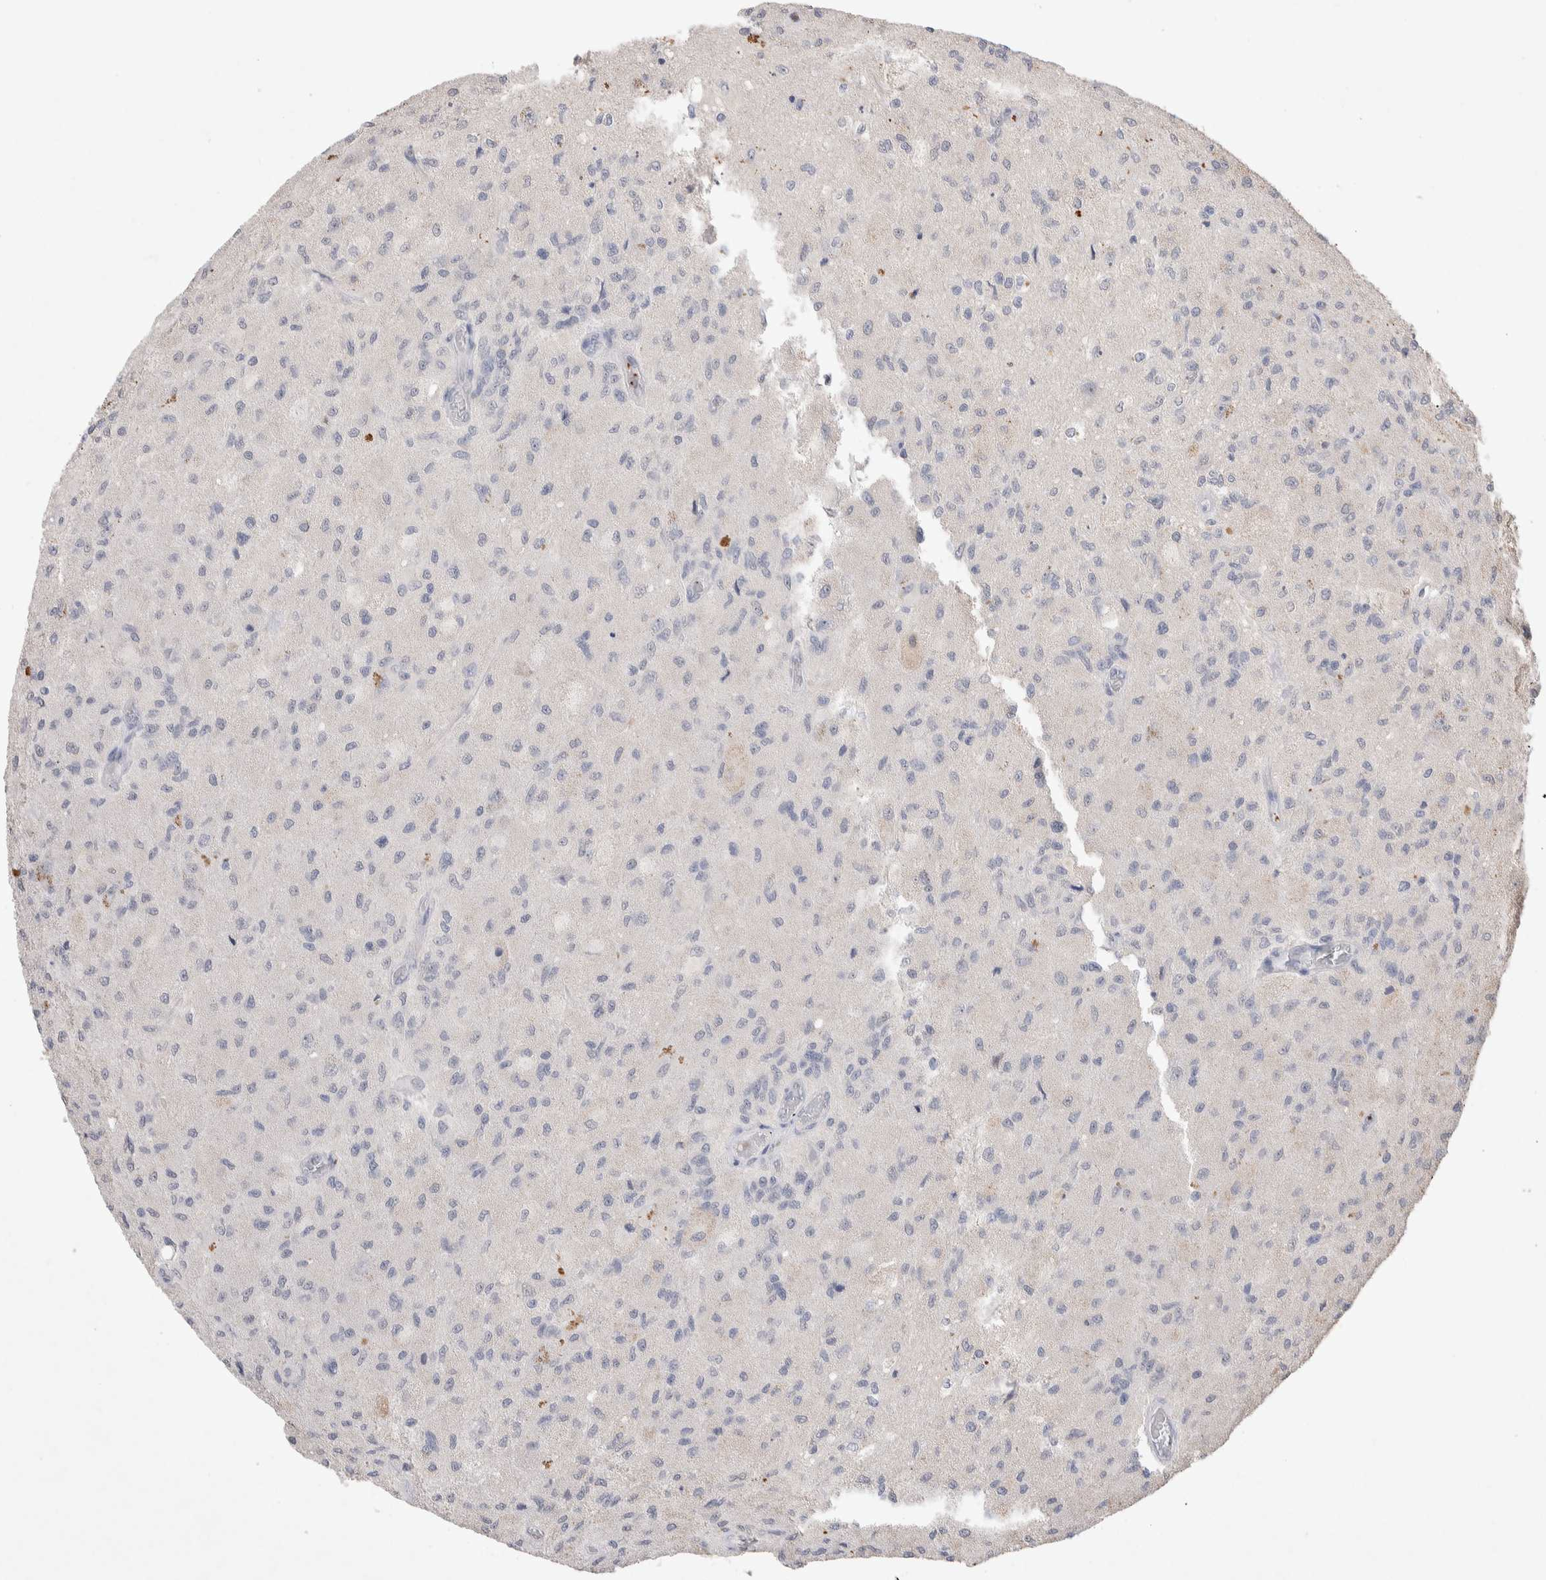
{"staining": {"intensity": "negative", "quantity": "none", "location": "none"}, "tissue": "glioma", "cell_type": "Tumor cells", "image_type": "cancer", "snomed": [{"axis": "morphology", "description": "Normal tissue, NOS"}, {"axis": "morphology", "description": "Glioma, malignant, High grade"}, {"axis": "topography", "description": "Cerebral cortex"}], "caption": "This is an immunohistochemistry micrograph of human malignant glioma (high-grade). There is no staining in tumor cells.", "gene": "FFAR2", "patient": {"sex": "male", "age": 77}}